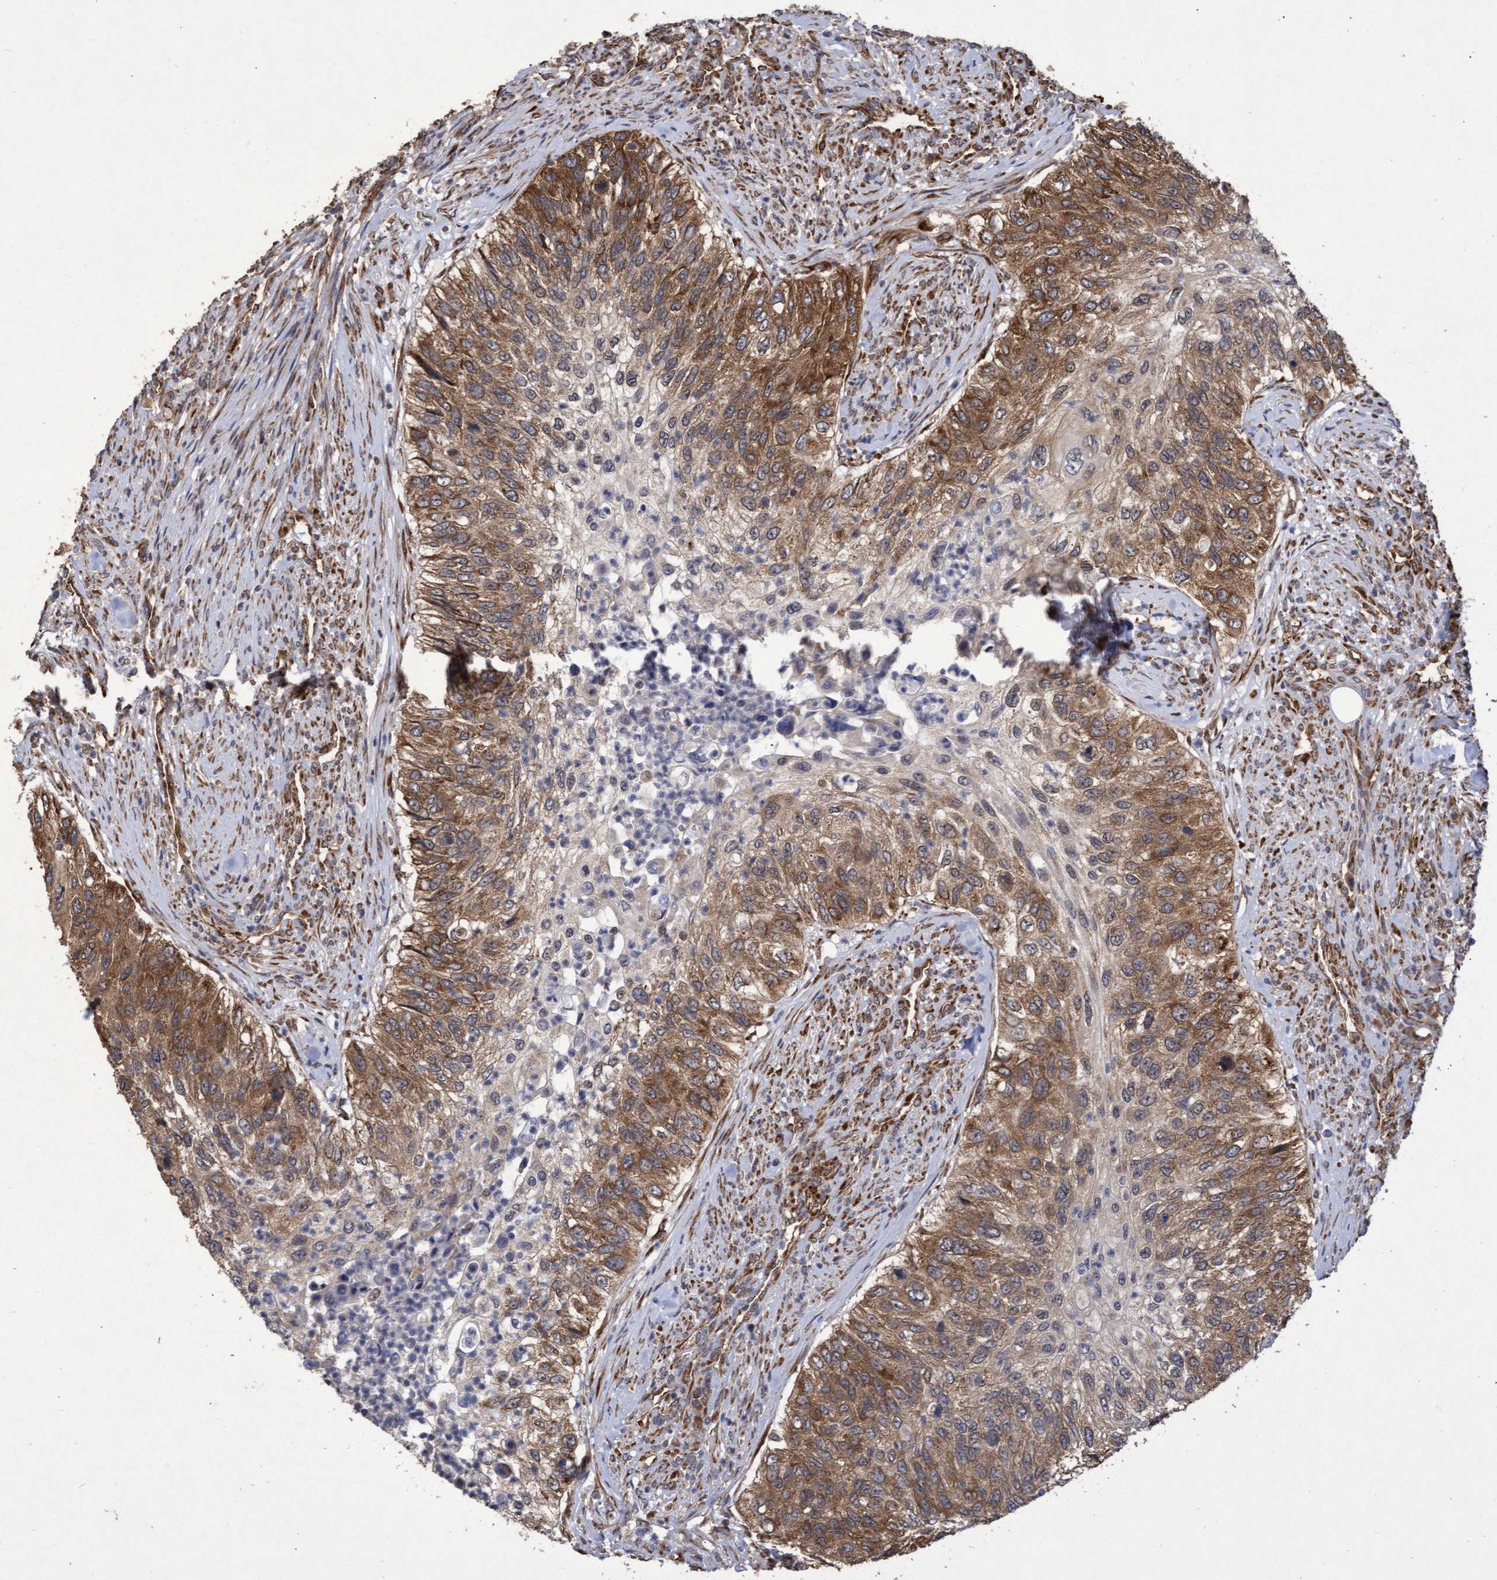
{"staining": {"intensity": "moderate", "quantity": "25%-75%", "location": "cytoplasmic/membranous"}, "tissue": "urothelial cancer", "cell_type": "Tumor cells", "image_type": "cancer", "snomed": [{"axis": "morphology", "description": "Urothelial carcinoma, High grade"}, {"axis": "topography", "description": "Urinary bladder"}], "caption": "The histopathology image reveals immunohistochemical staining of urothelial cancer. There is moderate cytoplasmic/membranous expression is appreciated in approximately 25%-75% of tumor cells.", "gene": "ABCF2", "patient": {"sex": "female", "age": 60}}